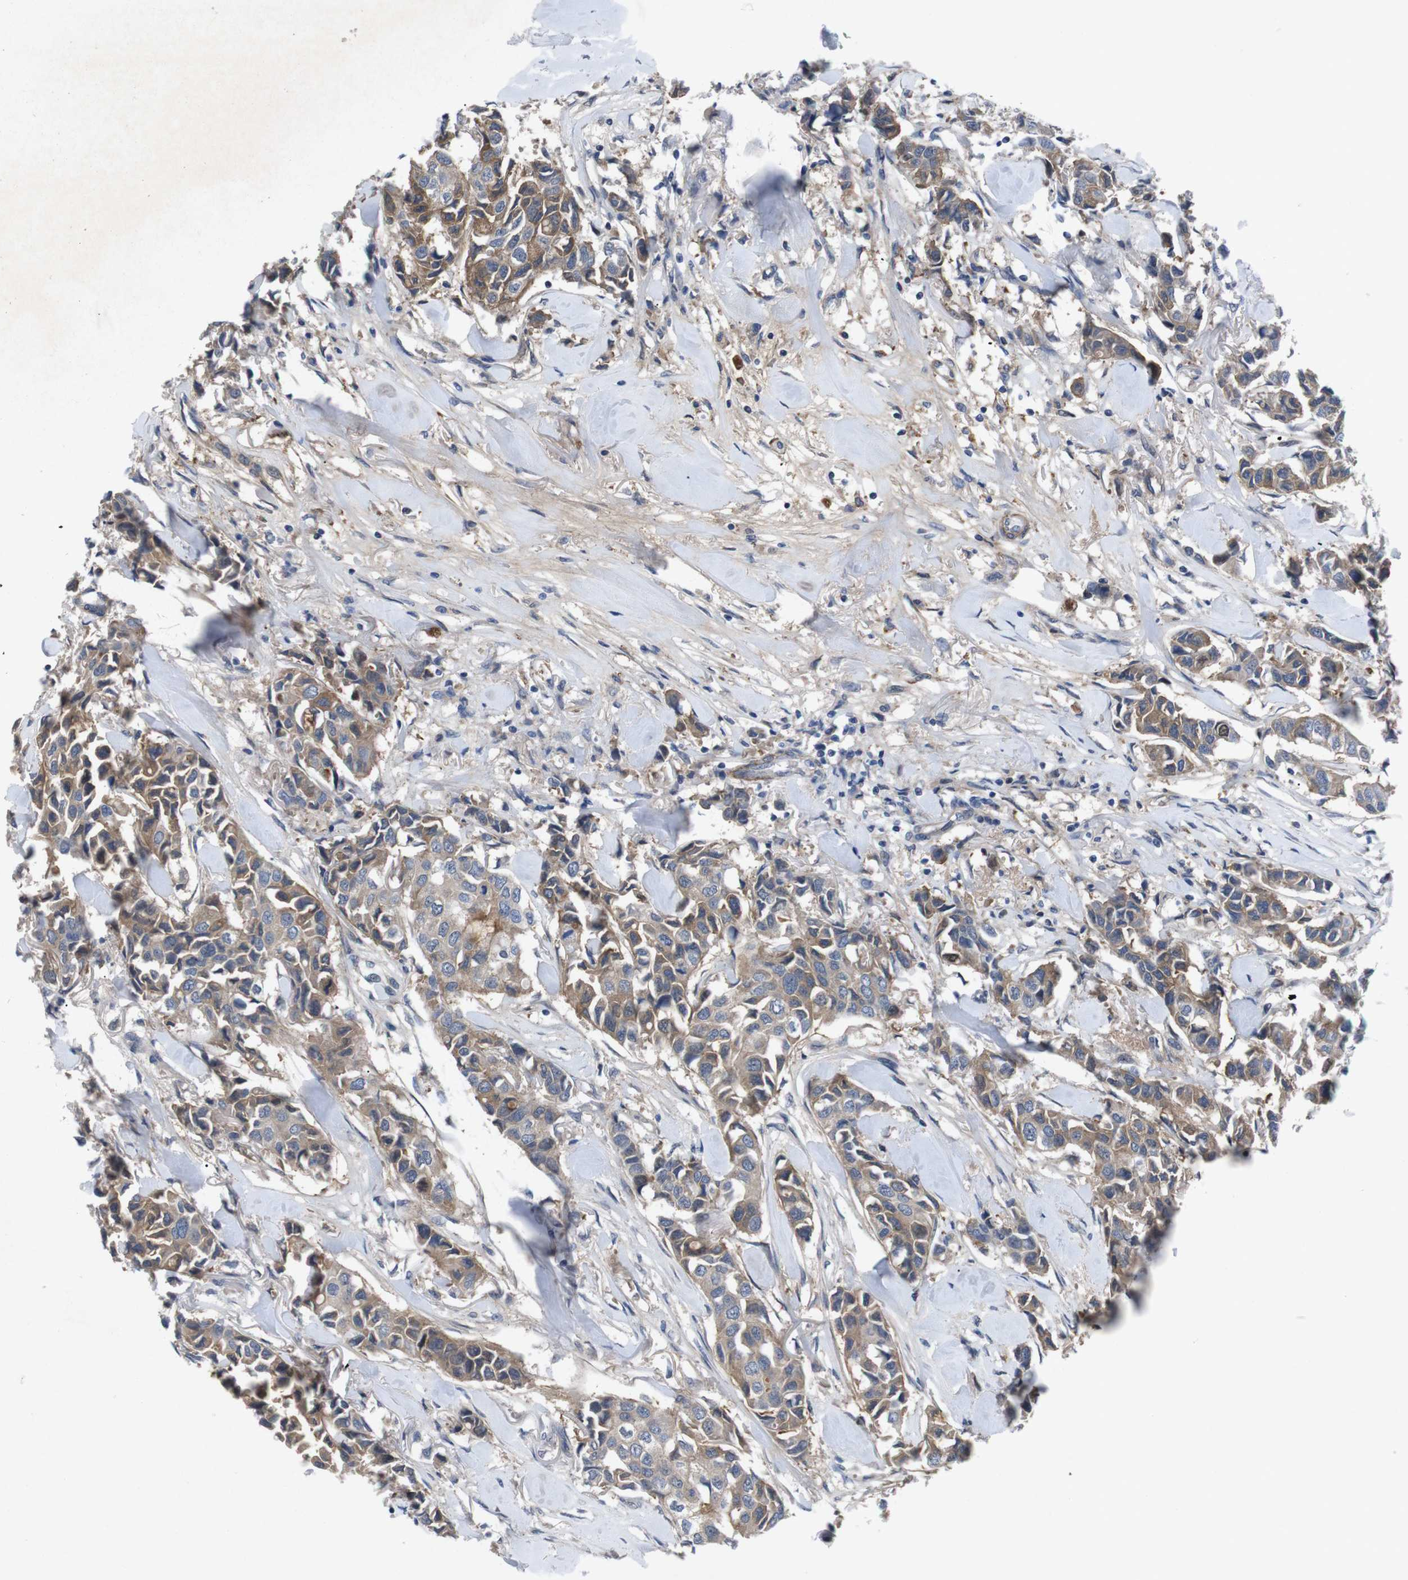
{"staining": {"intensity": "moderate", "quantity": ">75%", "location": "cytoplasmic/membranous"}, "tissue": "breast cancer", "cell_type": "Tumor cells", "image_type": "cancer", "snomed": [{"axis": "morphology", "description": "Duct carcinoma"}, {"axis": "topography", "description": "Breast"}], "caption": "Breast intraductal carcinoma tissue demonstrates moderate cytoplasmic/membranous expression in approximately >75% of tumor cells", "gene": "SPTB", "patient": {"sex": "female", "age": 80}}